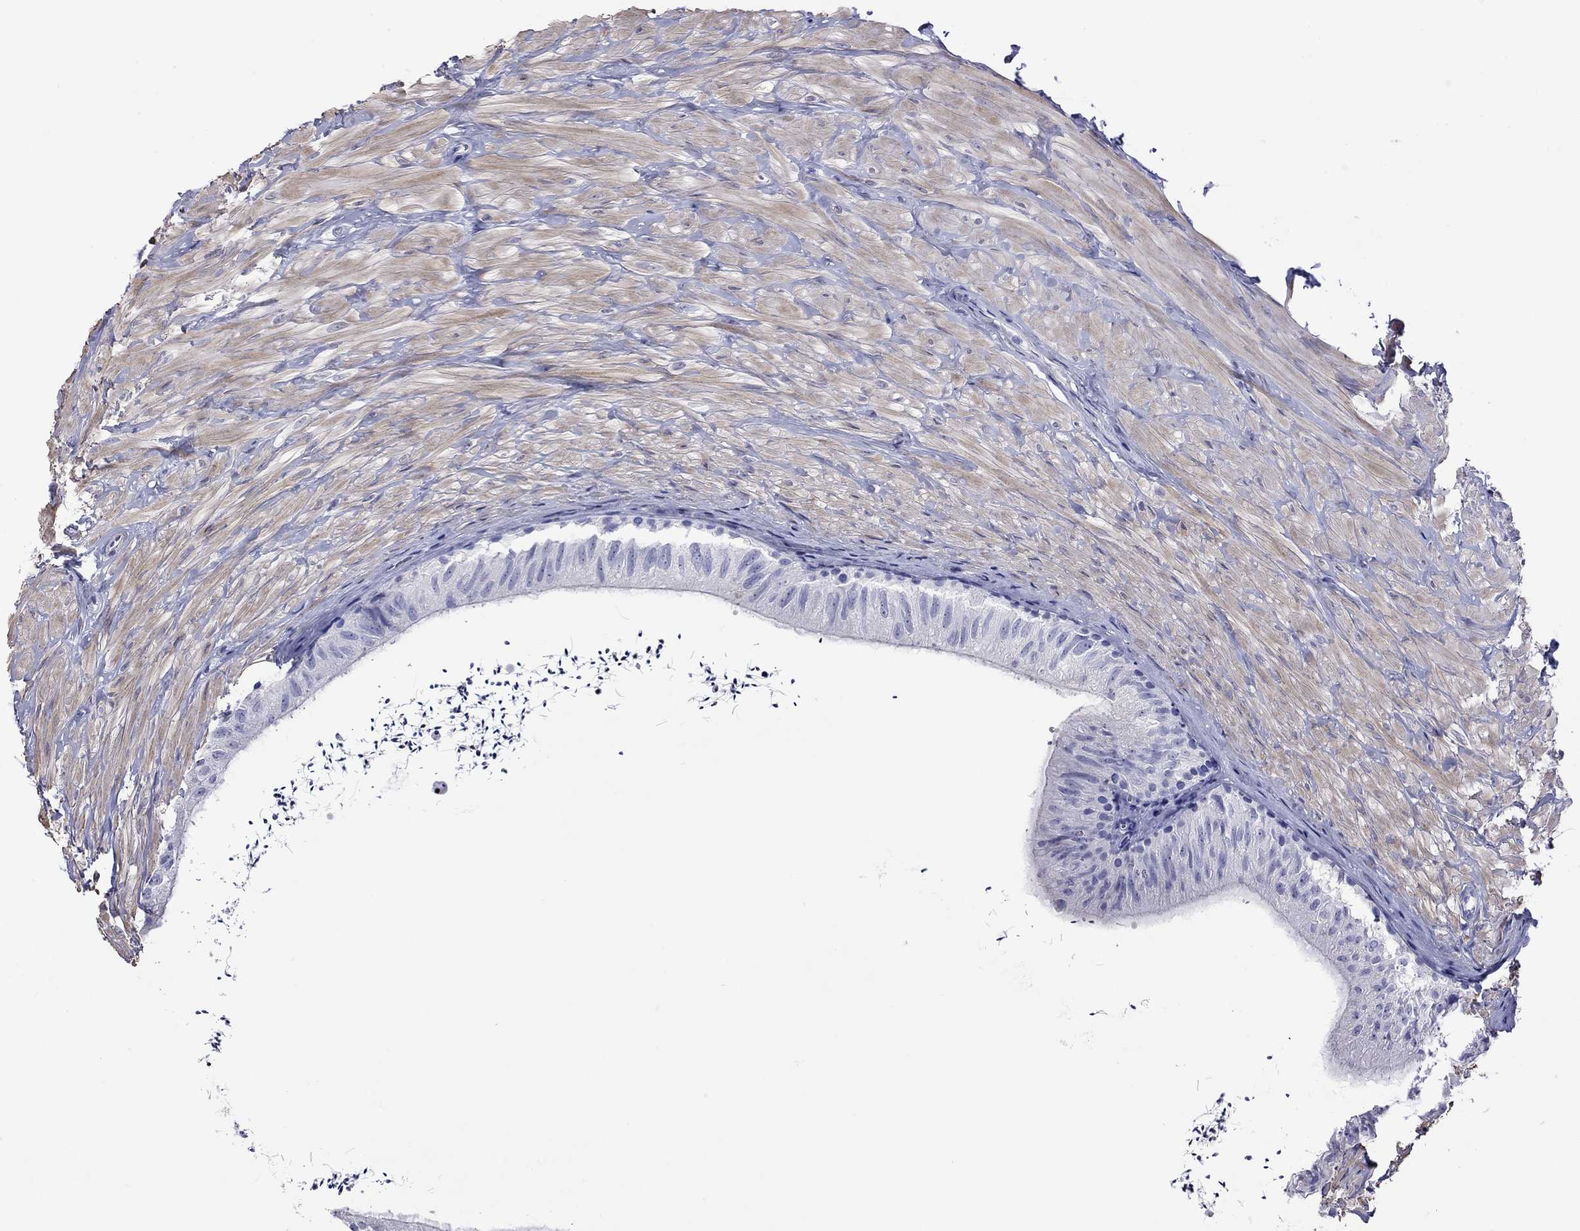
{"staining": {"intensity": "negative", "quantity": "none", "location": "none"}, "tissue": "epididymis", "cell_type": "Glandular cells", "image_type": "normal", "snomed": [{"axis": "morphology", "description": "Normal tissue, NOS"}, {"axis": "topography", "description": "Epididymis"}], "caption": "Immunohistochemistry (IHC) image of benign human epididymis stained for a protein (brown), which displays no expression in glandular cells.", "gene": "KIAA2012", "patient": {"sex": "male", "age": 32}}